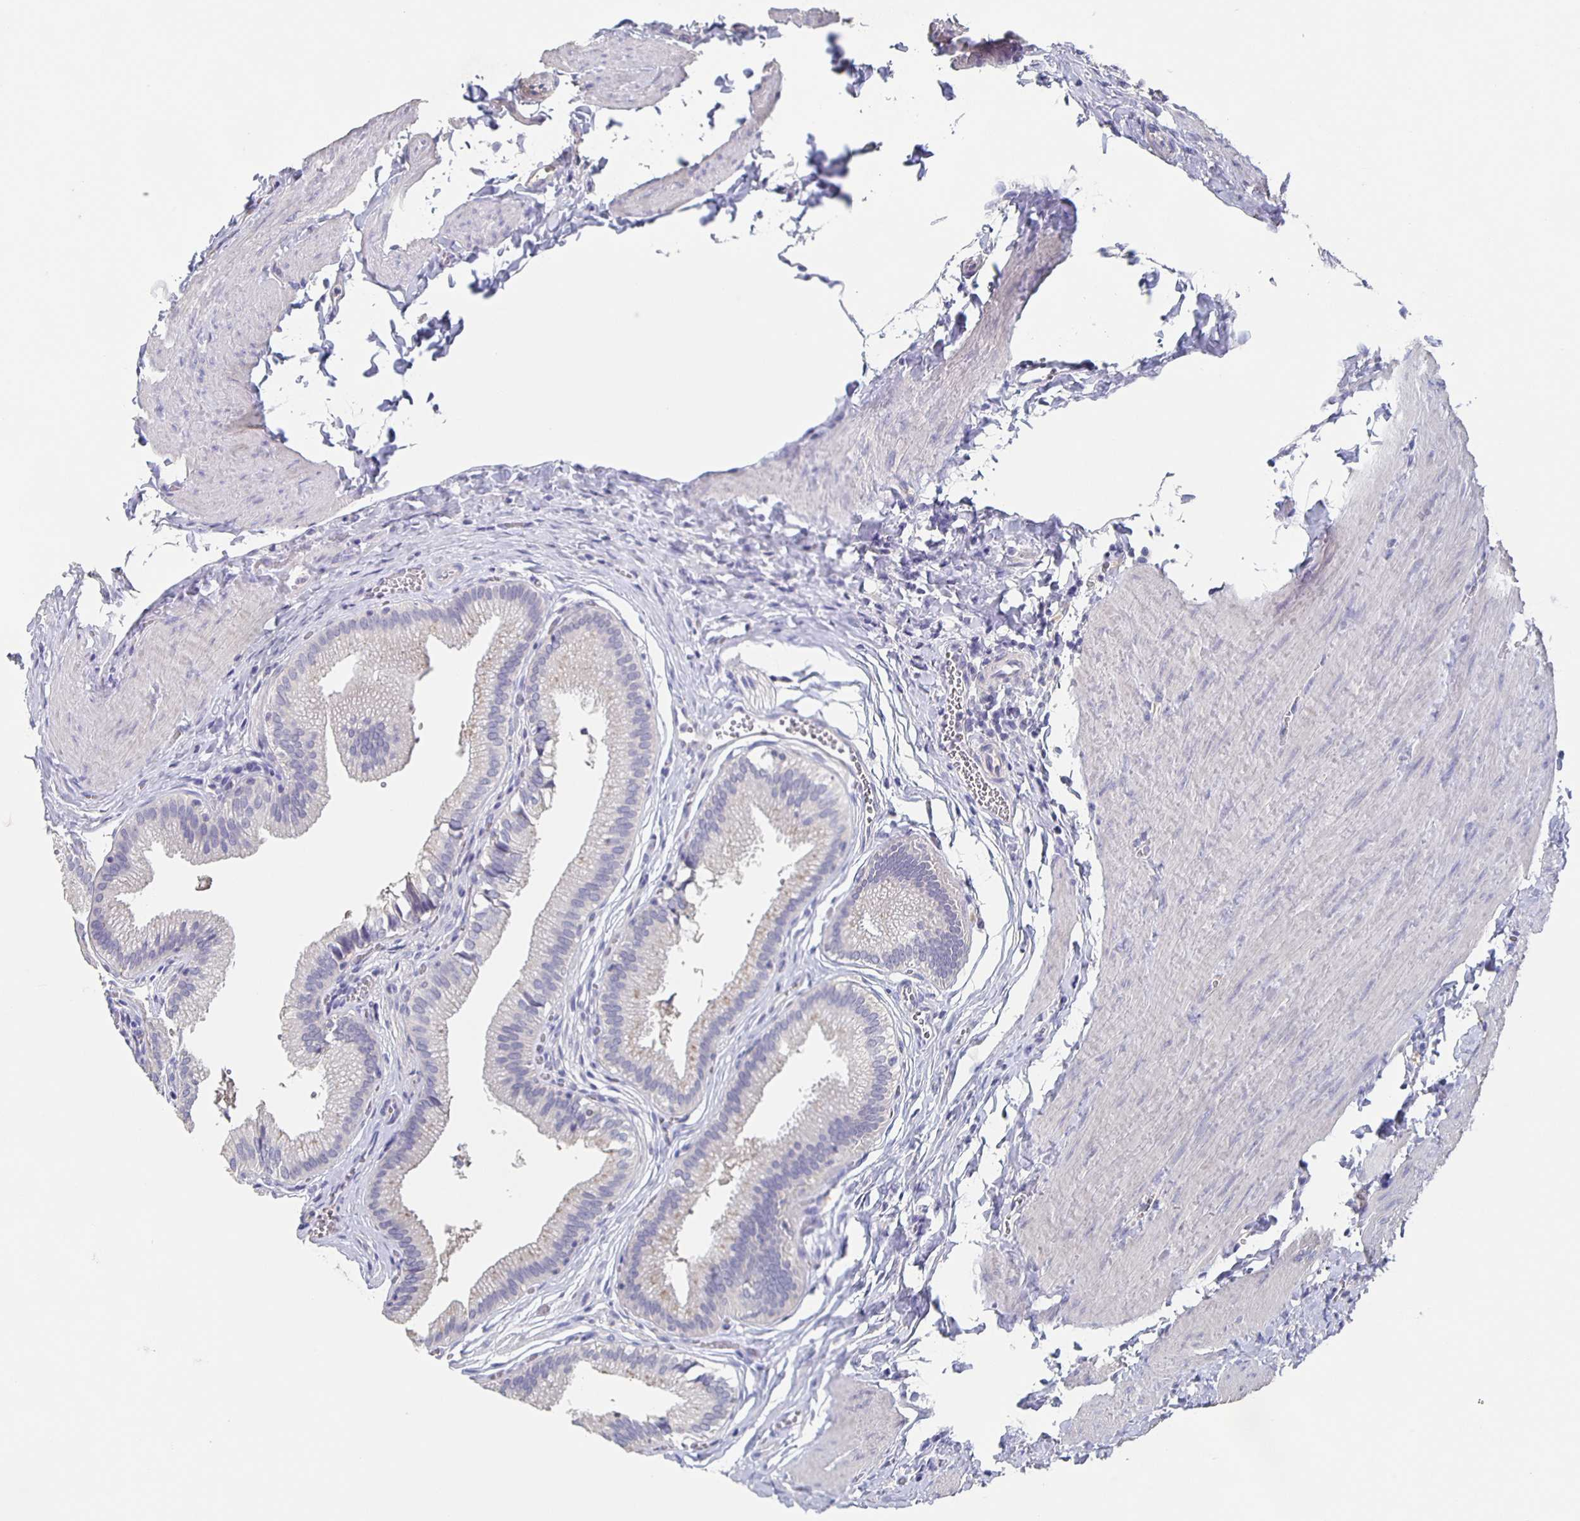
{"staining": {"intensity": "negative", "quantity": "none", "location": "none"}, "tissue": "gallbladder", "cell_type": "Glandular cells", "image_type": "normal", "snomed": [{"axis": "morphology", "description": "Normal tissue, NOS"}, {"axis": "topography", "description": "Gallbladder"}, {"axis": "topography", "description": "Peripheral nerve tissue"}], "caption": "Immunohistochemistry photomicrograph of normal human gallbladder stained for a protein (brown), which displays no expression in glandular cells.", "gene": "CACNA2D2", "patient": {"sex": "male", "age": 17}}